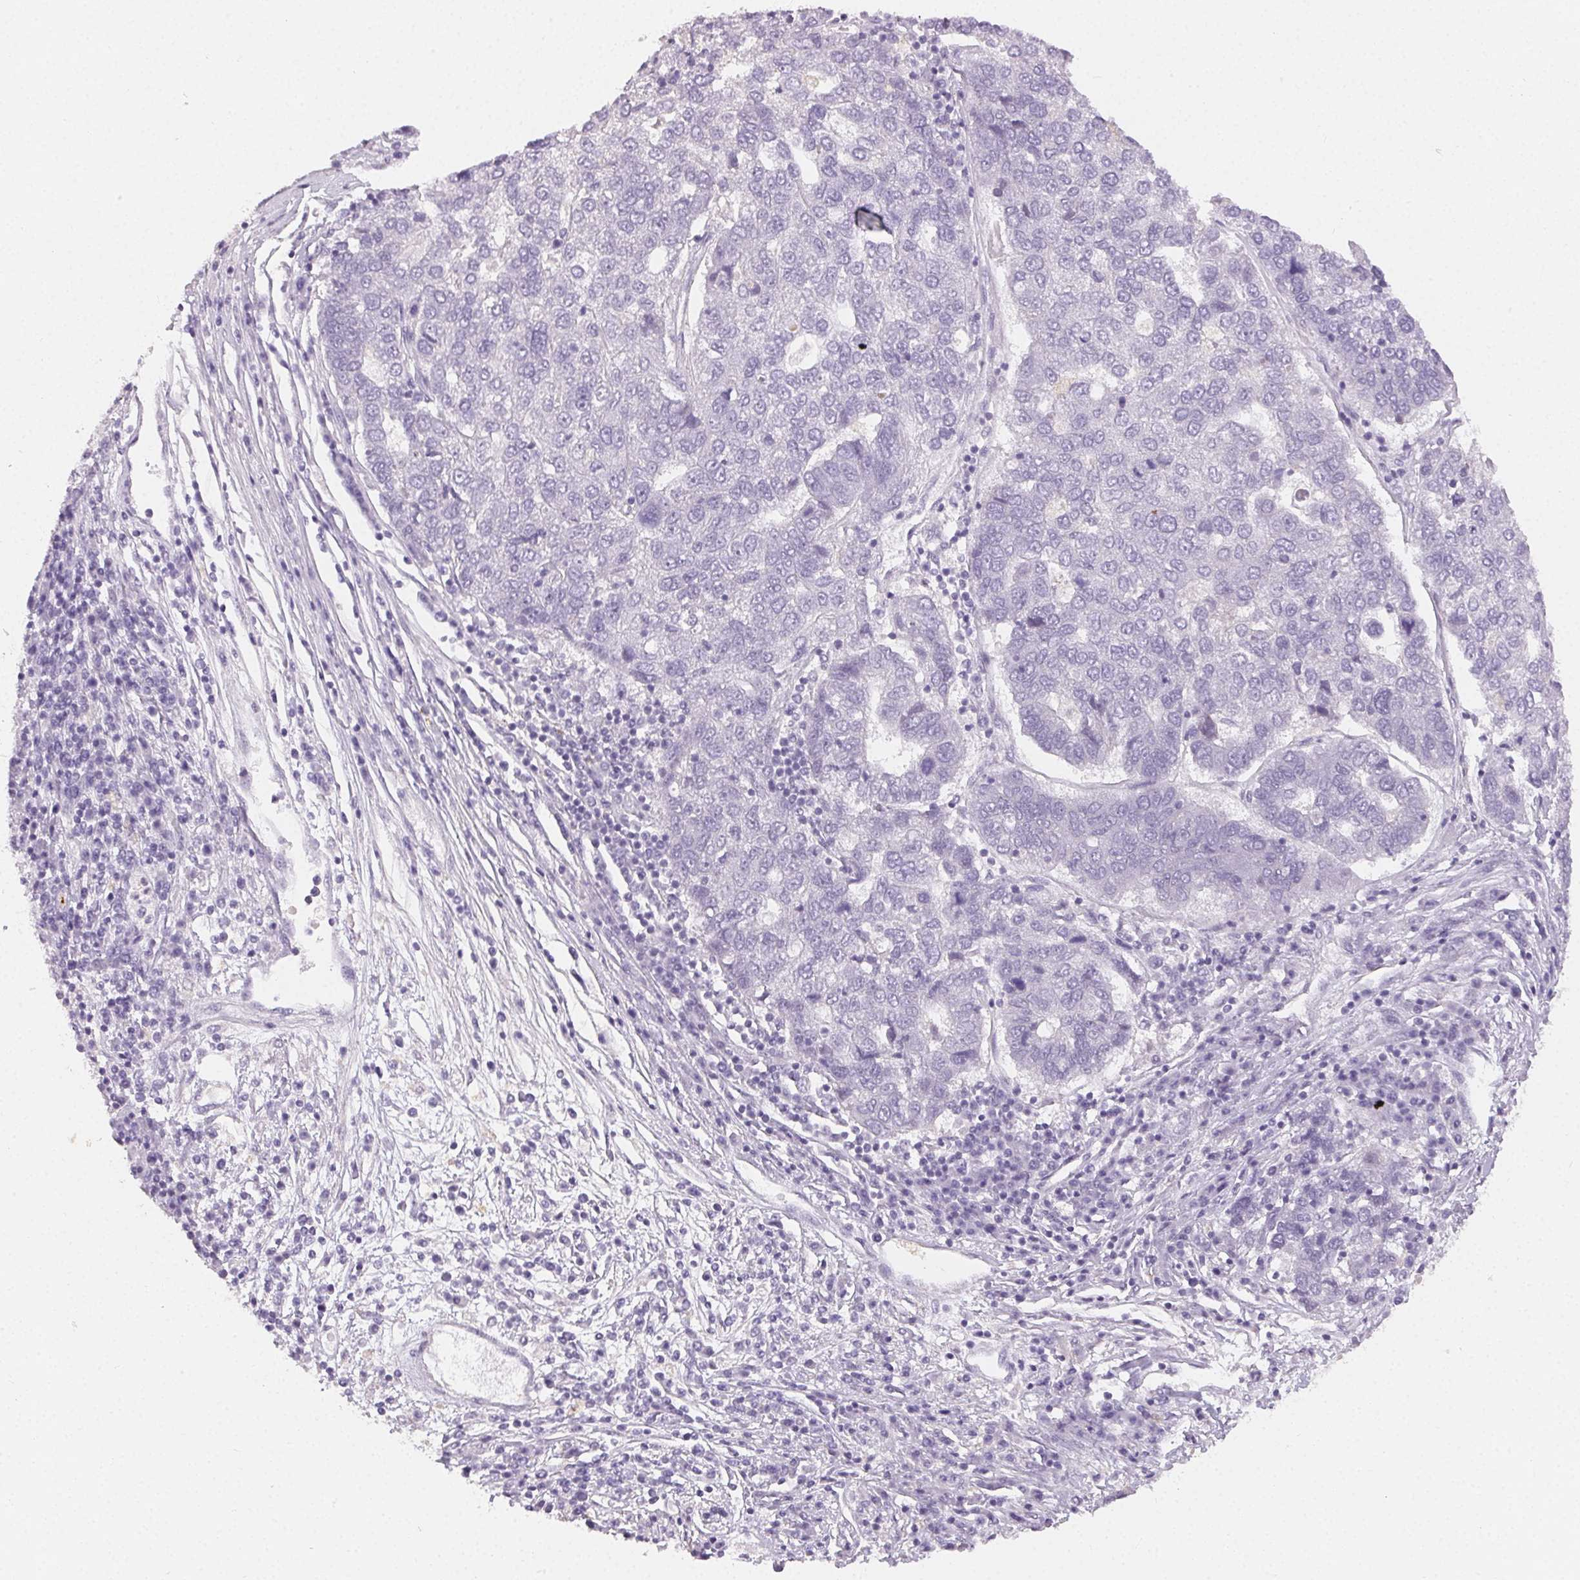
{"staining": {"intensity": "negative", "quantity": "none", "location": "none"}, "tissue": "pancreatic cancer", "cell_type": "Tumor cells", "image_type": "cancer", "snomed": [{"axis": "morphology", "description": "Adenocarcinoma, NOS"}, {"axis": "topography", "description": "Pancreas"}], "caption": "Adenocarcinoma (pancreatic) stained for a protein using immunohistochemistry (IHC) reveals no staining tumor cells.", "gene": "TMEM174", "patient": {"sex": "female", "age": 61}}